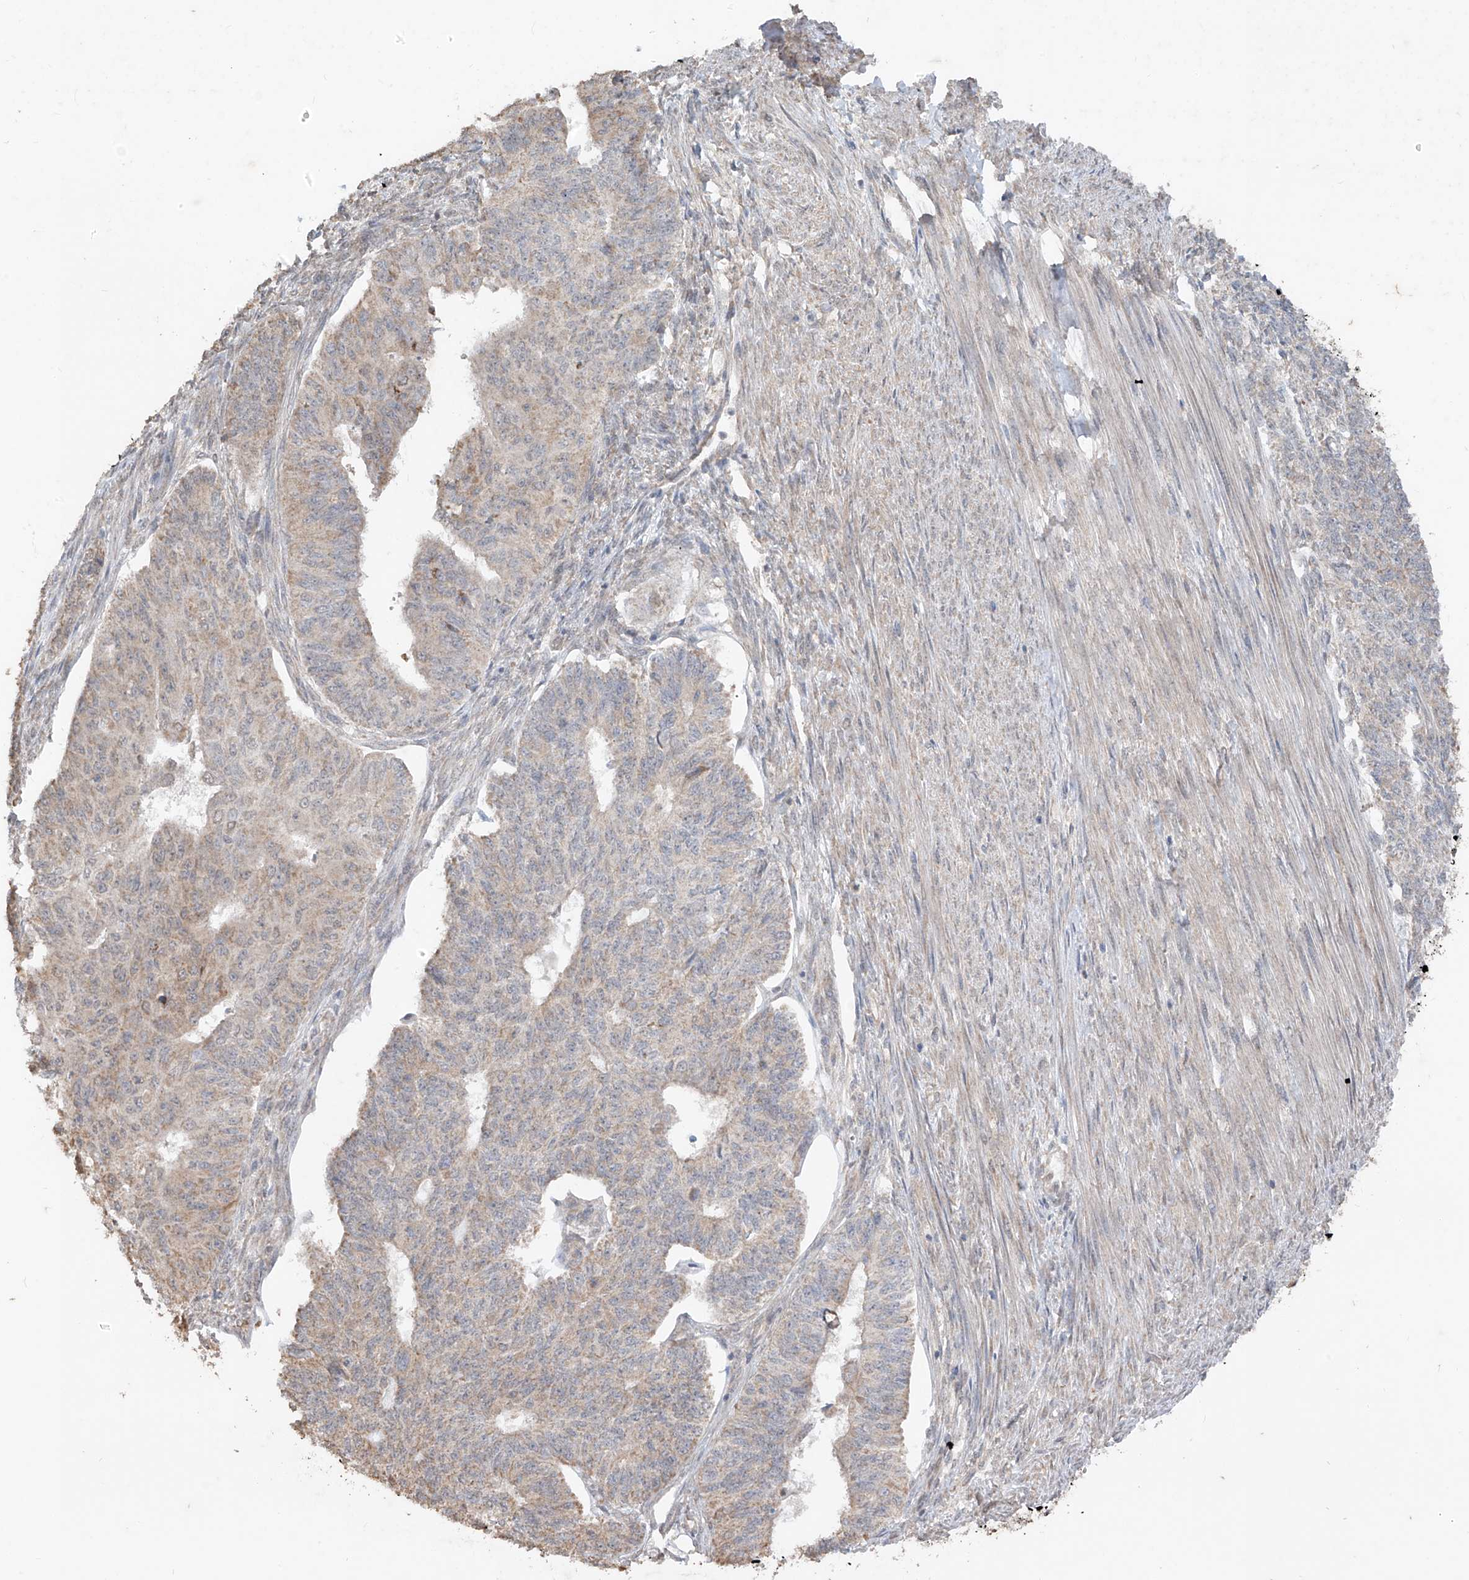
{"staining": {"intensity": "moderate", "quantity": ">75%", "location": "cytoplasmic/membranous"}, "tissue": "endometrial cancer", "cell_type": "Tumor cells", "image_type": "cancer", "snomed": [{"axis": "morphology", "description": "Adenocarcinoma, NOS"}, {"axis": "topography", "description": "Endometrium"}], "caption": "A high-resolution image shows immunohistochemistry staining of endometrial cancer, which demonstrates moderate cytoplasmic/membranous positivity in approximately >75% of tumor cells.", "gene": "MTUS2", "patient": {"sex": "female", "age": 32}}